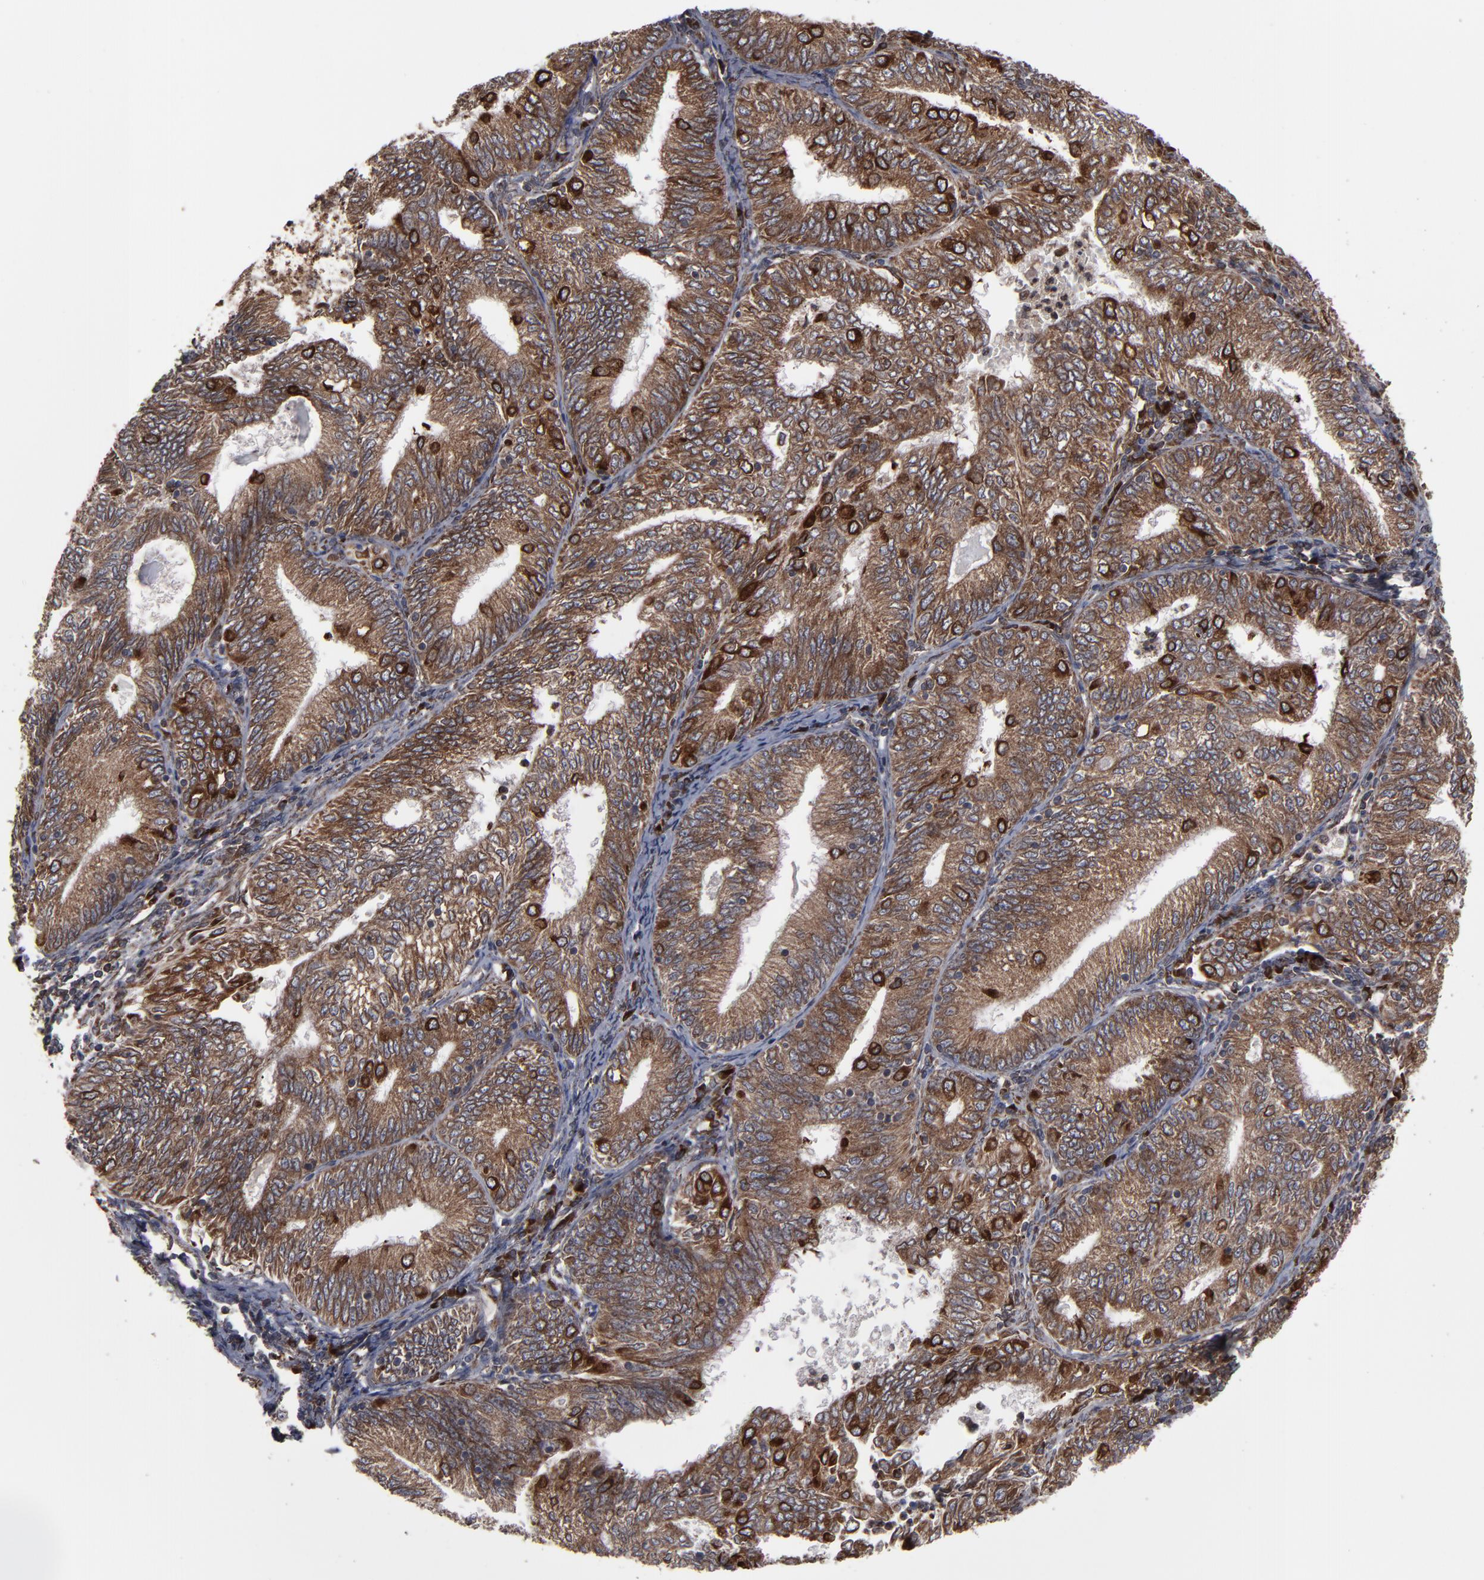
{"staining": {"intensity": "strong", "quantity": ">75%", "location": "cytoplasmic/membranous"}, "tissue": "endometrial cancer", "cell_type": "Tumor cells", "image_type": "cancer", "snomed": [{"axis": "morphology", "description": "Adenocarcinoma, NOS"}, {"axis": "topography", "description": "Endometrium"}], "caption": "IHC of endometrial cancer (adenocarcinoma) displays high levels of strong cytoplasmic/membranous expression in approximately >75% of tumor cells.", "gene": "CNIH1", "patient": {"sex": "female", "age": 69}}